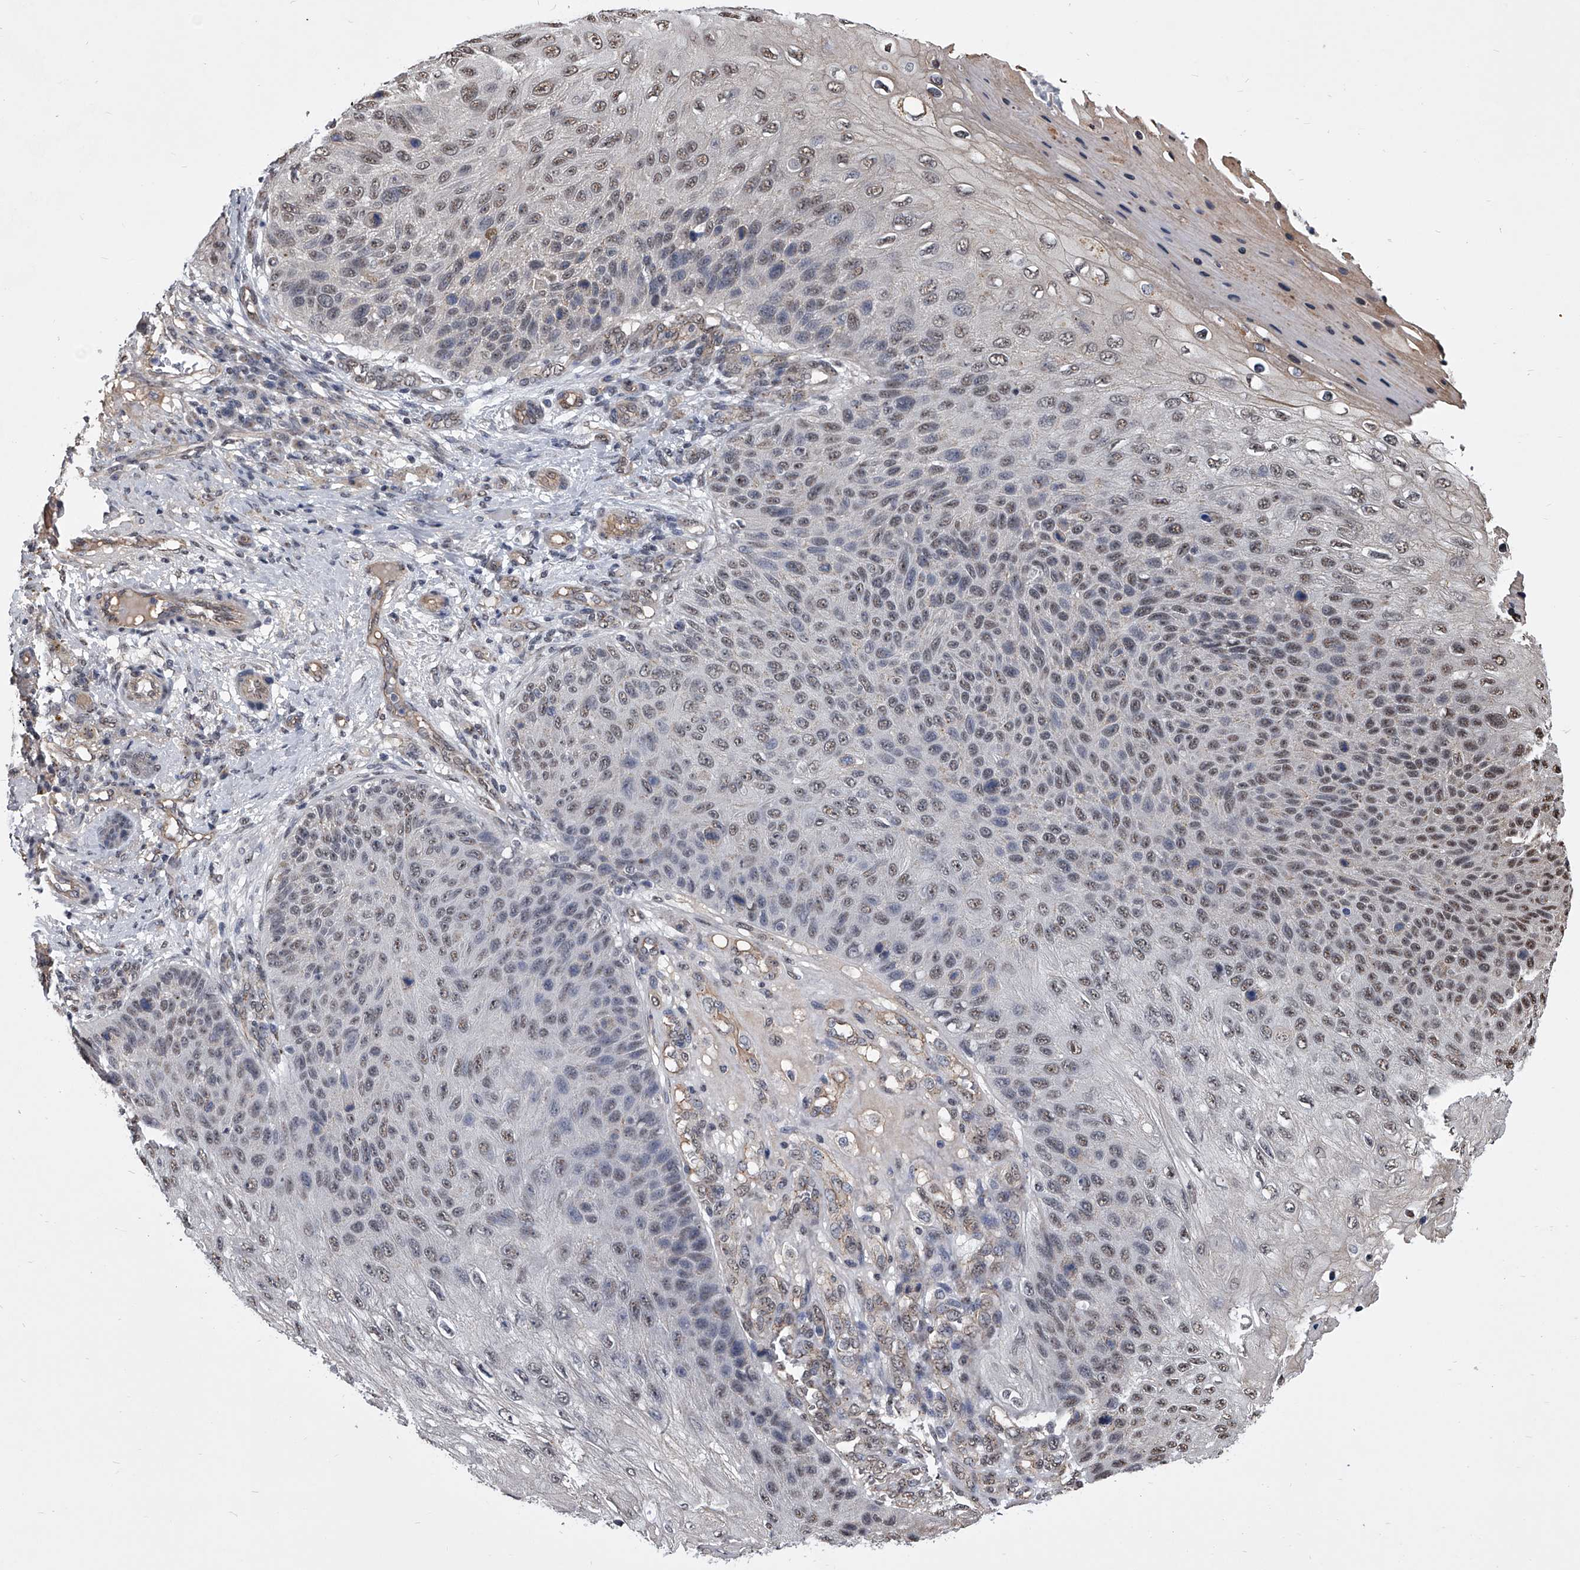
{"staining": {"intensity": "weak", "quantity": "25%-75%", "location": "nuclear"}, "tissue": "skin cancer", "cell_type": "Tumor cells", "image_type": "cancer", "snomed": [{"axis": "morphology", "description": "Squamous cell carcinoma, NOS"}, {"axis": "topography", "description": "Skin"}], "caption": "Immunohistochemistry image of neoplastic tissue: human skin cancer stained using immunohistochemistry exhibits low levels of weak protein expression localized specifically in the nuclear of tumor cells, appearing as a nuclear brown color.", "gene": "ZNF76", "patient": {"sex": "female", "age": 88}}